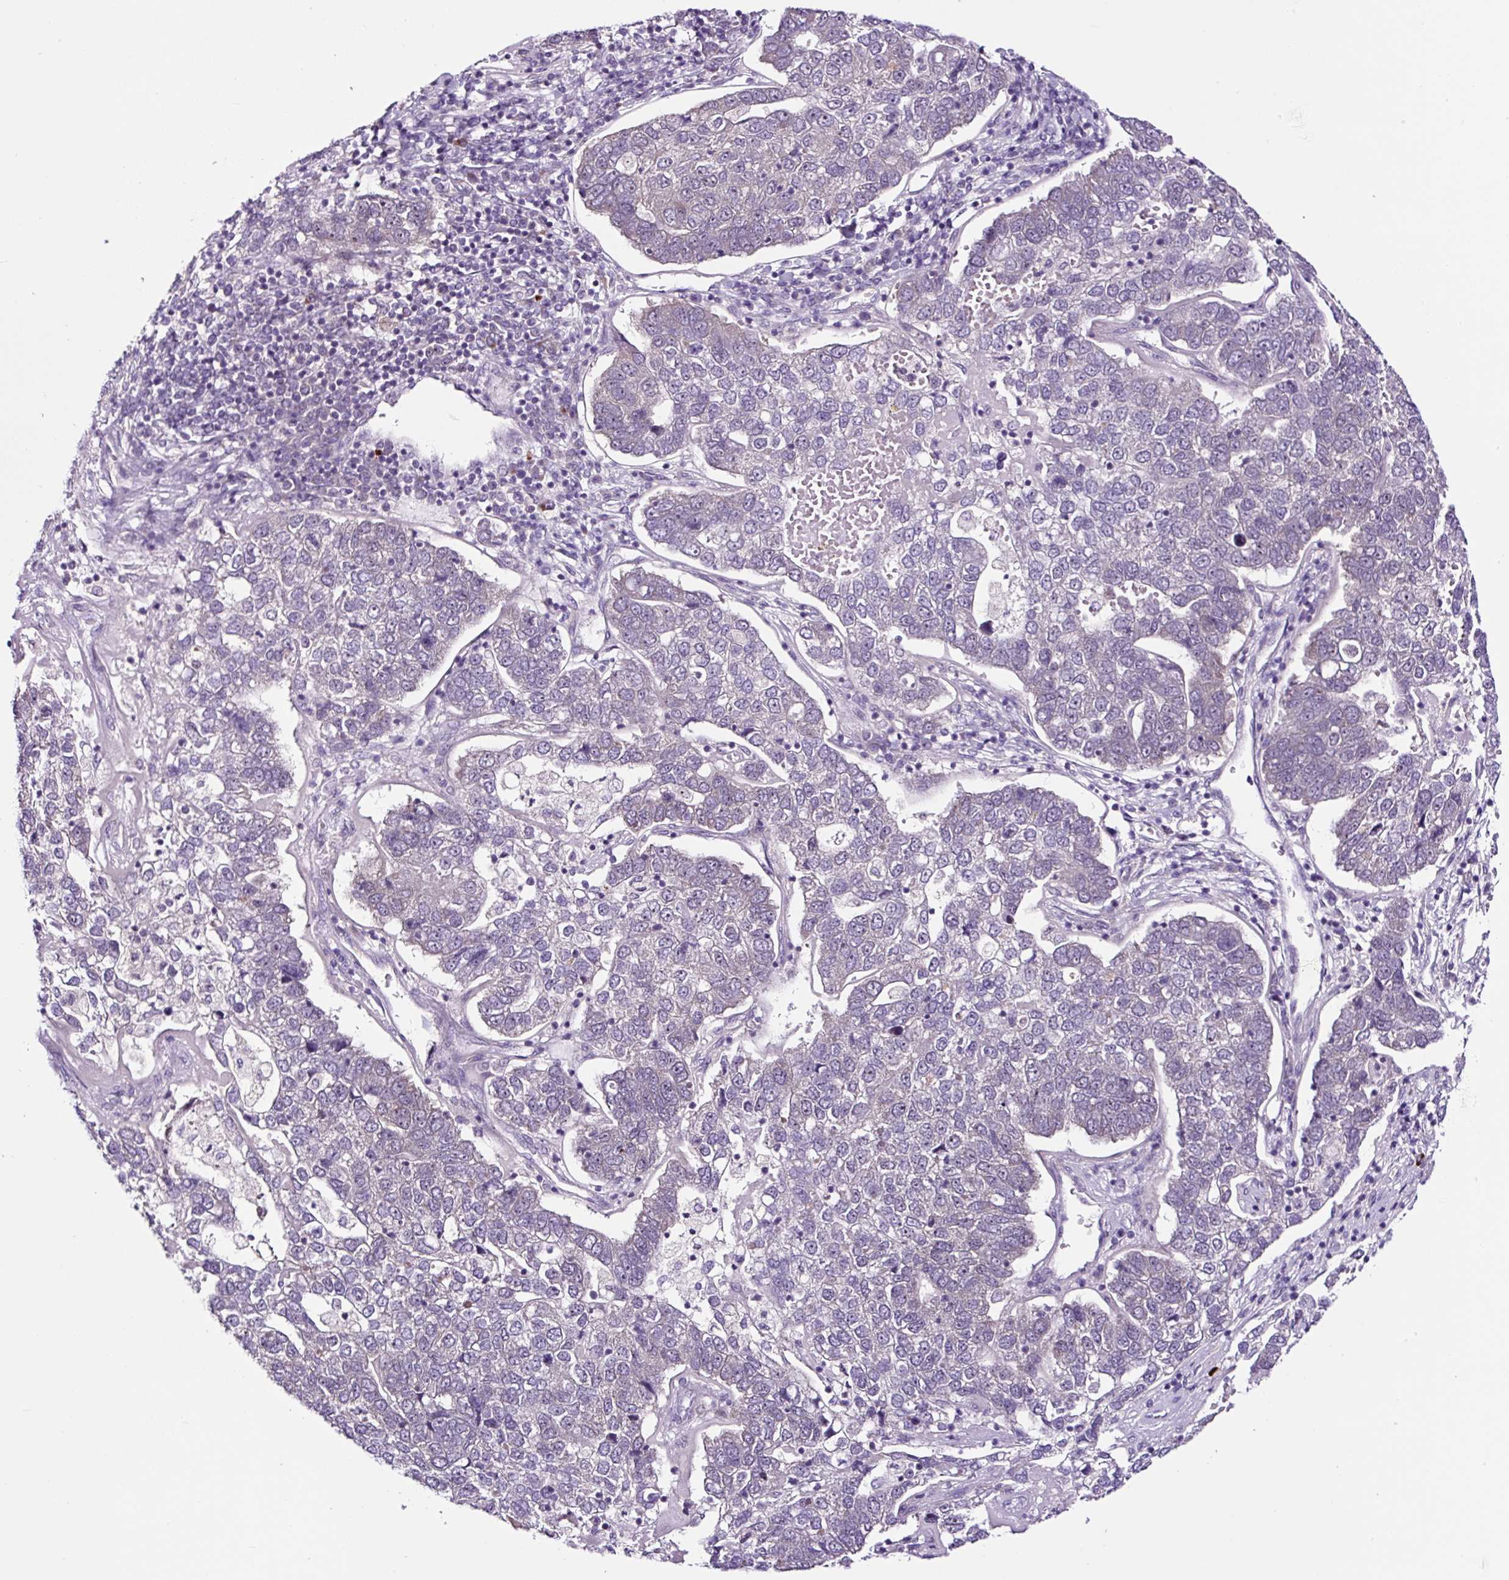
{"staining": {"intensity": "negative", "quantity": "none", "location": "none"}, "tissue": "pancreatic cancer", "cell_type": "Tumor cells", "image_type": "cancer", "snomed": [{"axis": "morphology", "description": "Adenocarcinoma, NOS"}, {"axis": "topography", "description": "Pancreas"}], "caption": "IHC image of neoplastic tissue: pancreatic adenocarcinoma stained with DAB displays no significant protein staining in tumor cells.", "gene": "NOM1", "patient": {"sex": "female", "age": 61}}